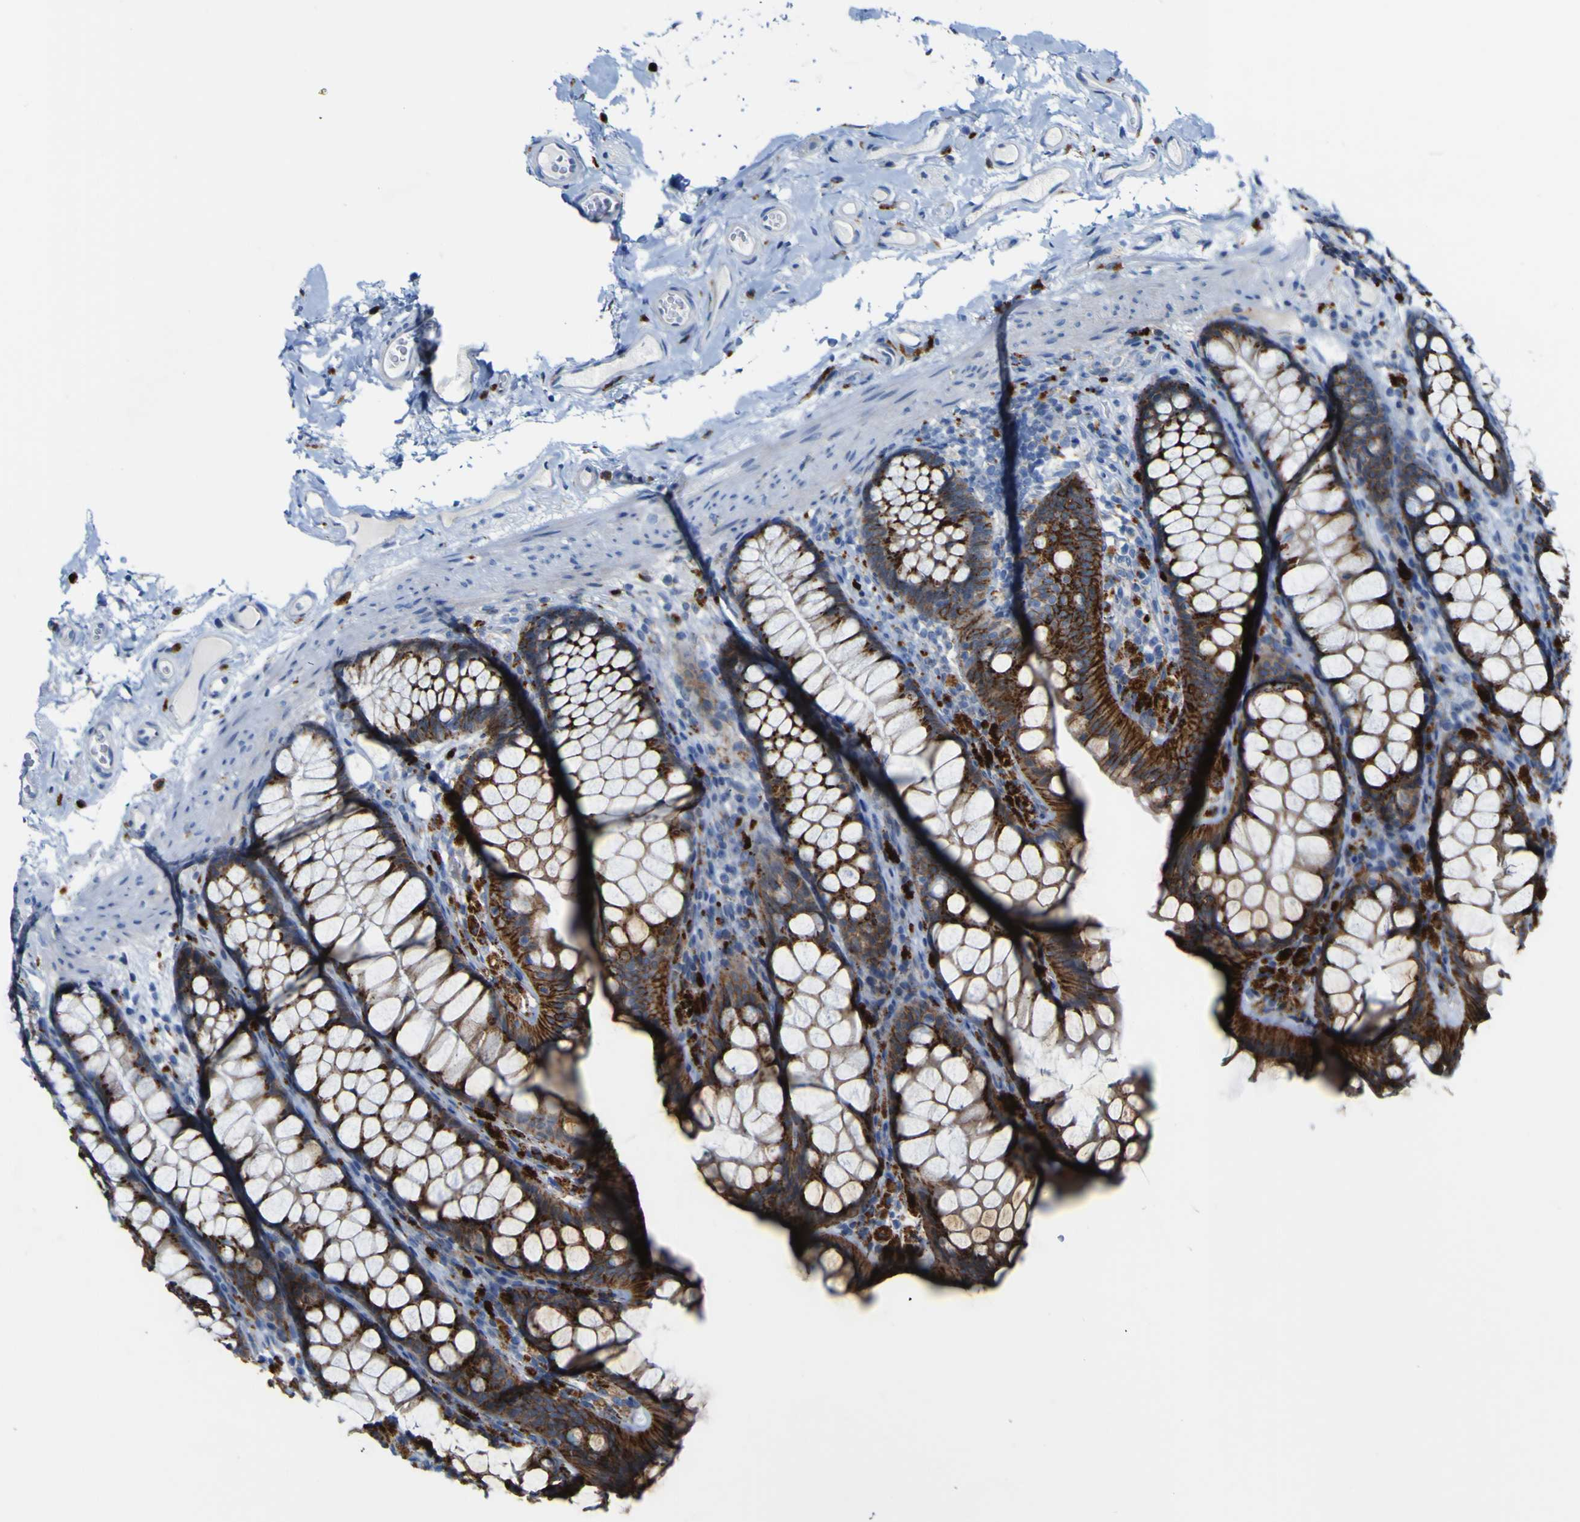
{"staining": {"intensity": "negative", "quantity": "none", "location": "none"}, "tissue": "colon", "cell_type": "Endothelial cells", "image_type": "normal", "snomed": [{"axis": "morphology", "description": "Normal tissue, NOS"}, {"axis": "topography", "description": "Colon"}], "caption": "Colon stained for a protein using immunohistochemistry (IHC) displays no staining endothelial cells.", "gene": "PTPRF", "patient": {"sex": "female", "age": 55}}